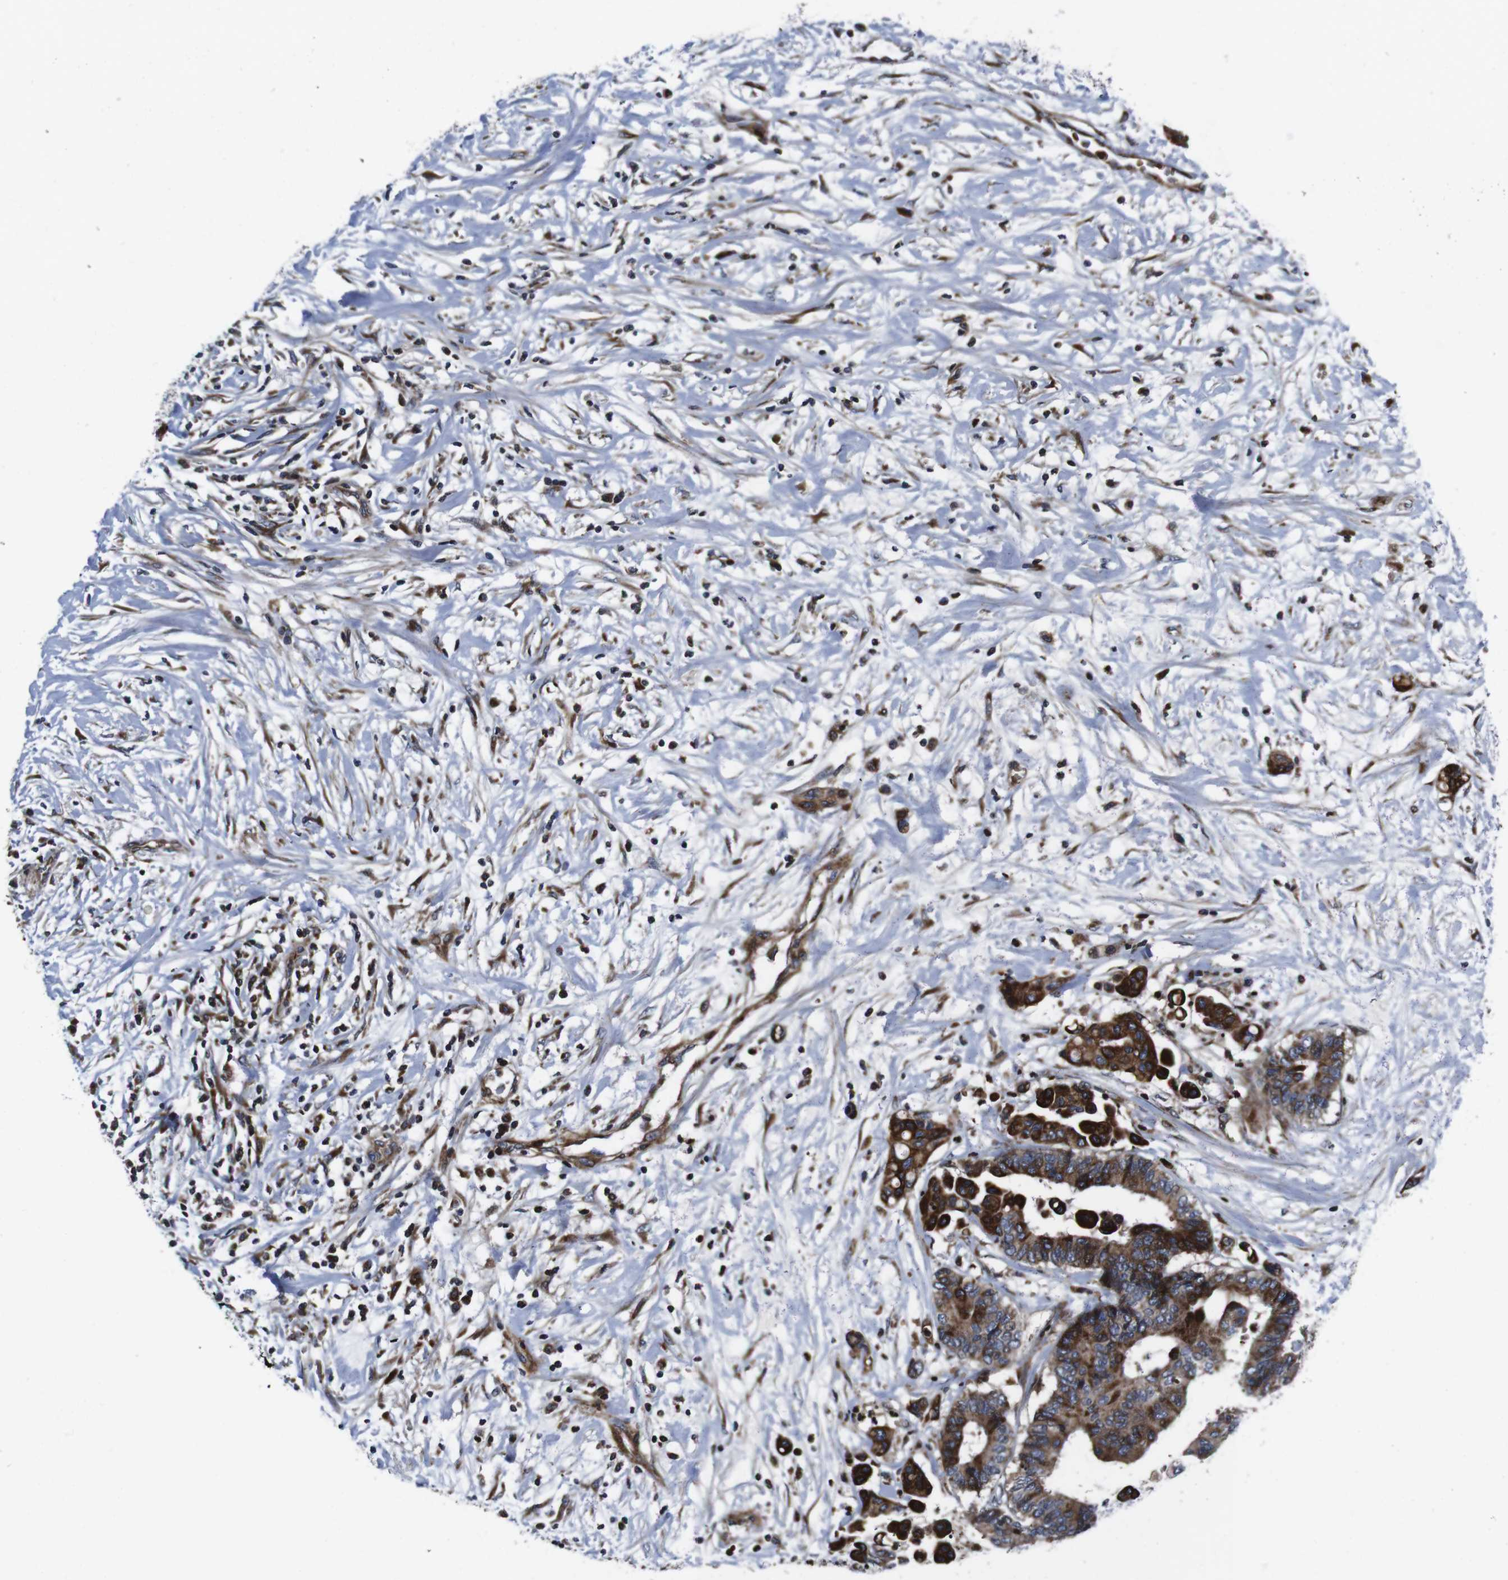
{"staining": {"intensity": "strong", "quantity": ">75%", "location": "cytoplasmic/membranous"}, "tissue": "colorectal cancer", "cell_type": "Tumor cells", "image_type": "cancer", "snomed": [{"axis": "morphology", "description": "Normal tissue, NOS"}, {"axis": "morphology", "description": "Adenocarcinoma, NOS"}, {"axis": "topography", "description": "Colon"}], "caption": "Immunohistochemical staining of colorectal cancer exhibits high levels of strong cytoplasmic/membranous positivity in about >75% of tumor cells.", "gene": "SMYD3", "patient": {"sex": "male", "age": 82}}